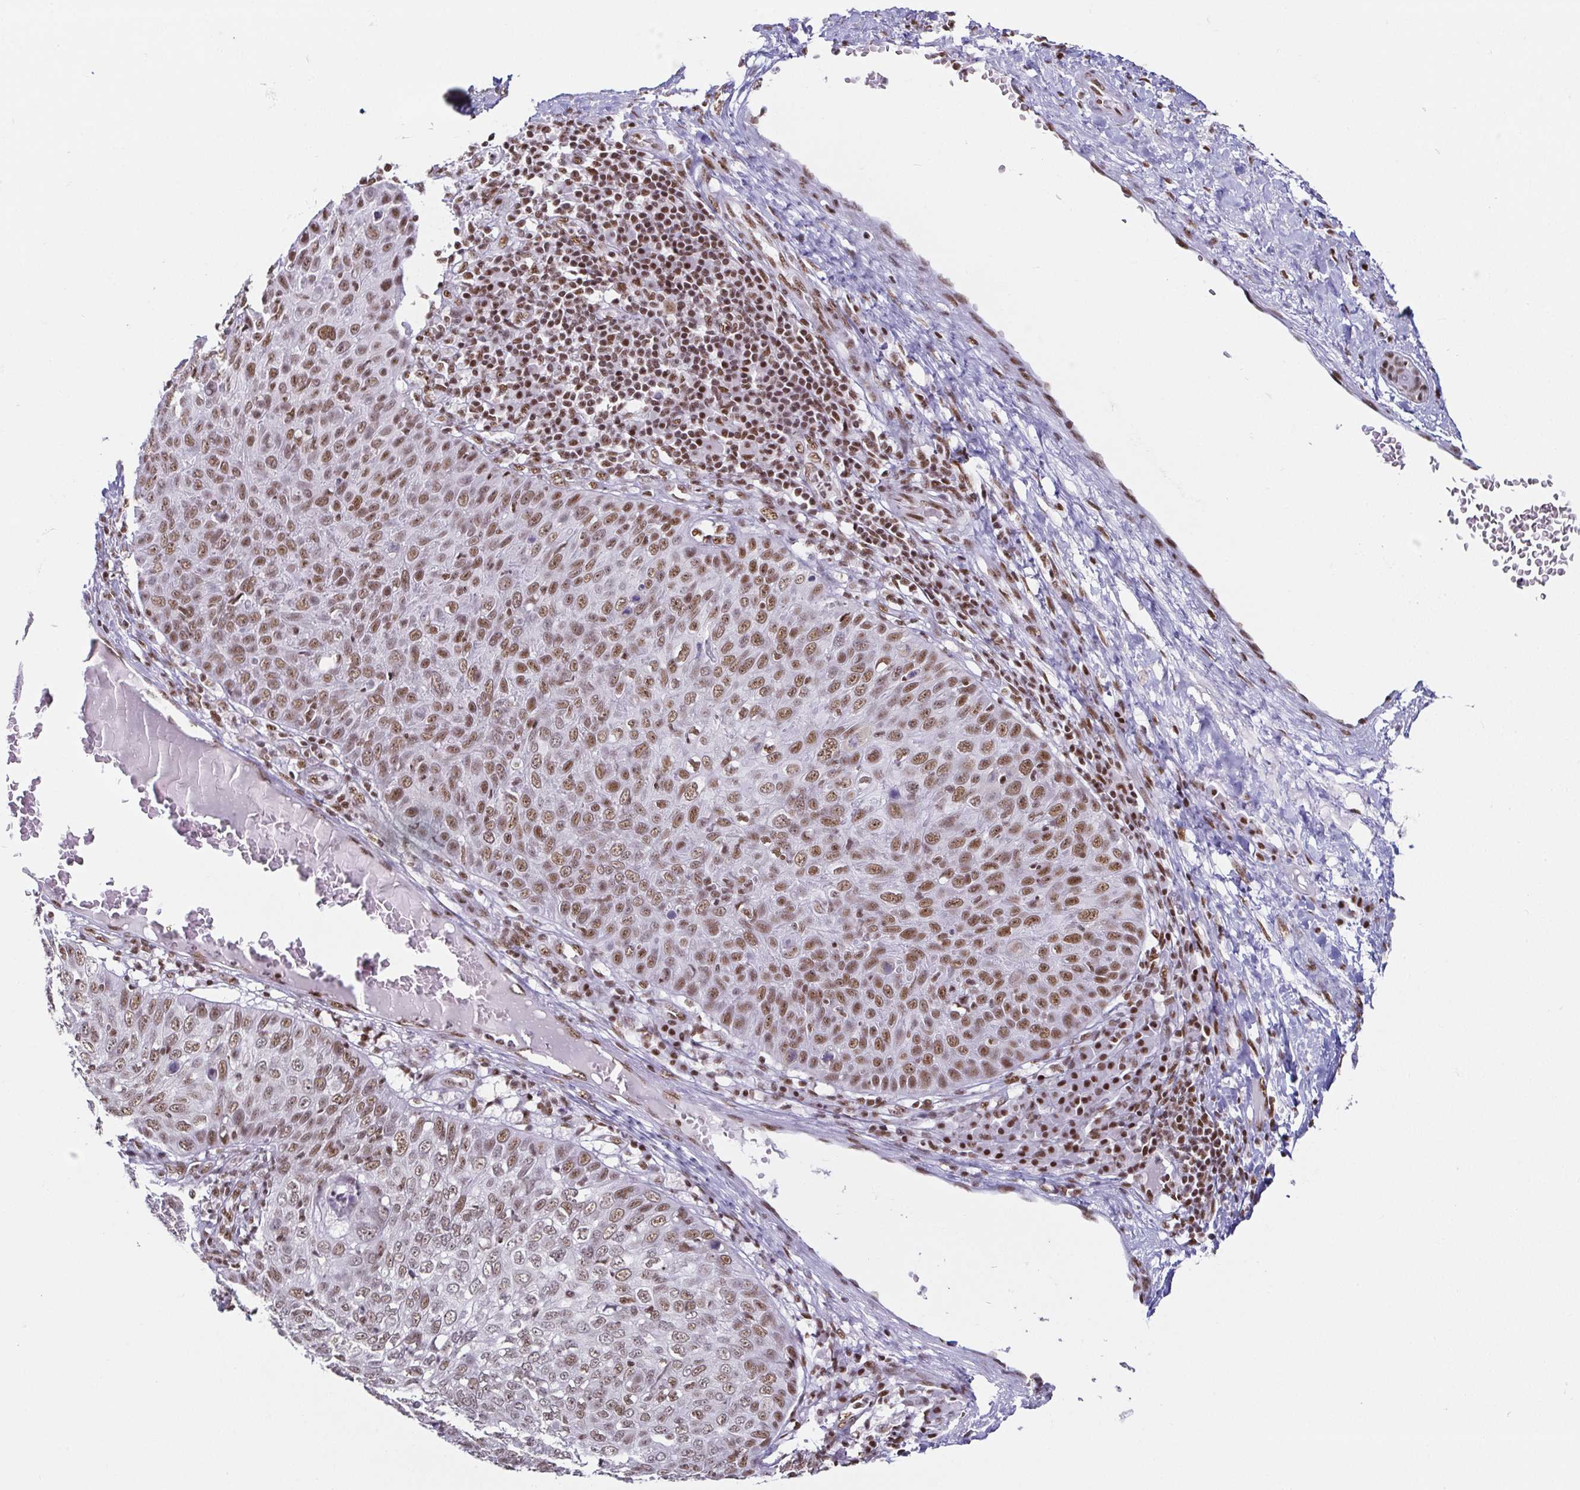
{"staining": {"intensity": "moderate", "quantity": ">75%", "location": "nuclear"}, "tissue": "skin cancer", "cell_type": "Tumor cells", "image_type": "cancer", "snomed": [{"axis": "morphology", "description": "Squamous cell carcinoma, NOS"}, {"axis": "topography", "description": "Skin"}], "caption": "Immunohistochemical staining of human skin cancer demonstrates moderate nuclear protein staining in approximately >75% of tumor cells. (DAB (3,3'-diaminobenzidine) = brown stain, brightfield microscopy at high magnification).", "gene": "EWSR1", "patient": {"sex": "male", "age": 87}}